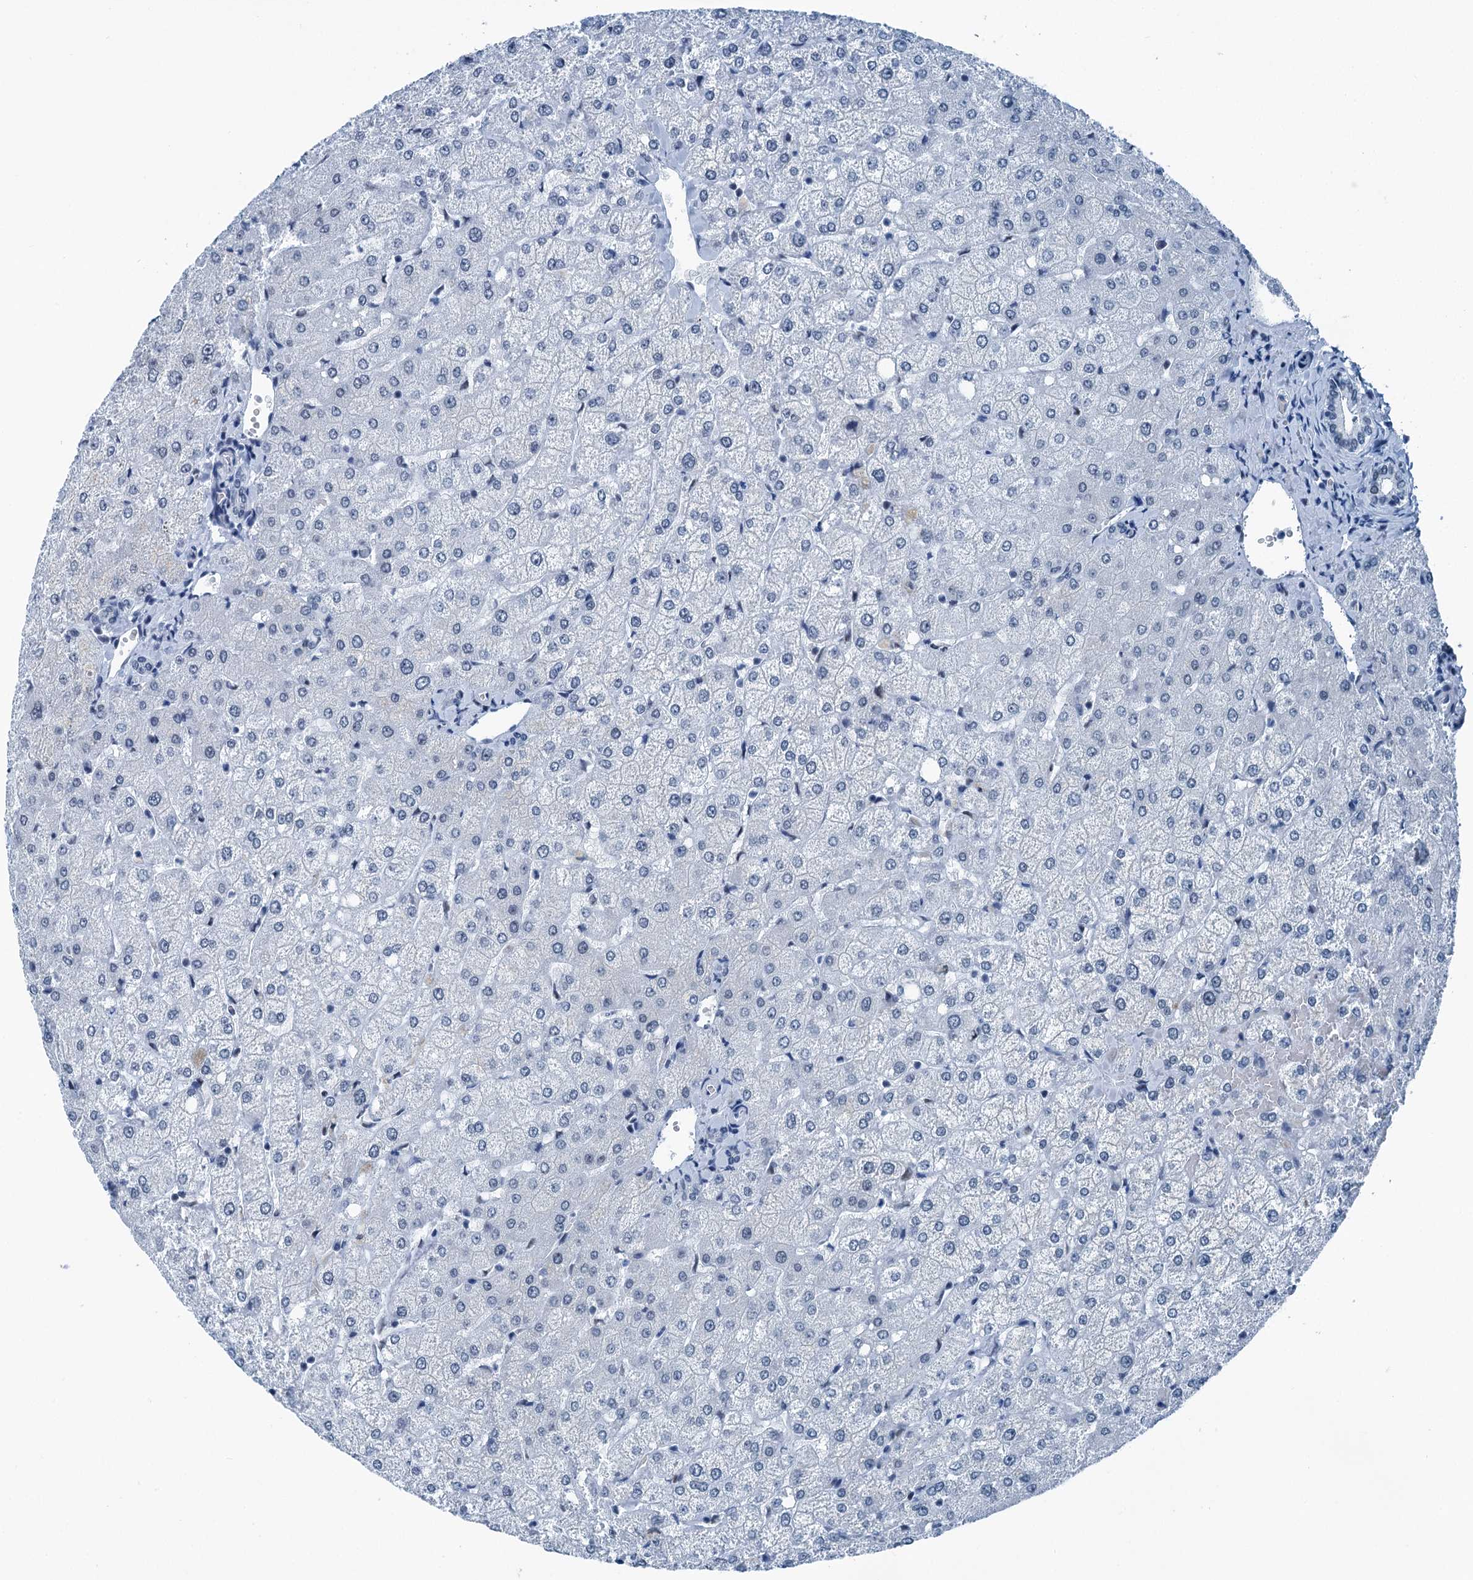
{"staining": {"intensity": "negative", "quantity": "none", "location": "none"}, "tissue": "liver", "cell_type": "Cholangiocytes", "image_type": "normal", "snomed": [{"axis": "morphology", "description": "Normal tissue, NOS"}, {"axis": "topography", "description": "Liver"}], "caption": "High power microscopy photomicrograph of an IHC photomicrograph of benign liver, revealing no significant expression in cholangiocytes.", "gene": "TRPT1", "patient": {"sex": "female", "age": 54}}